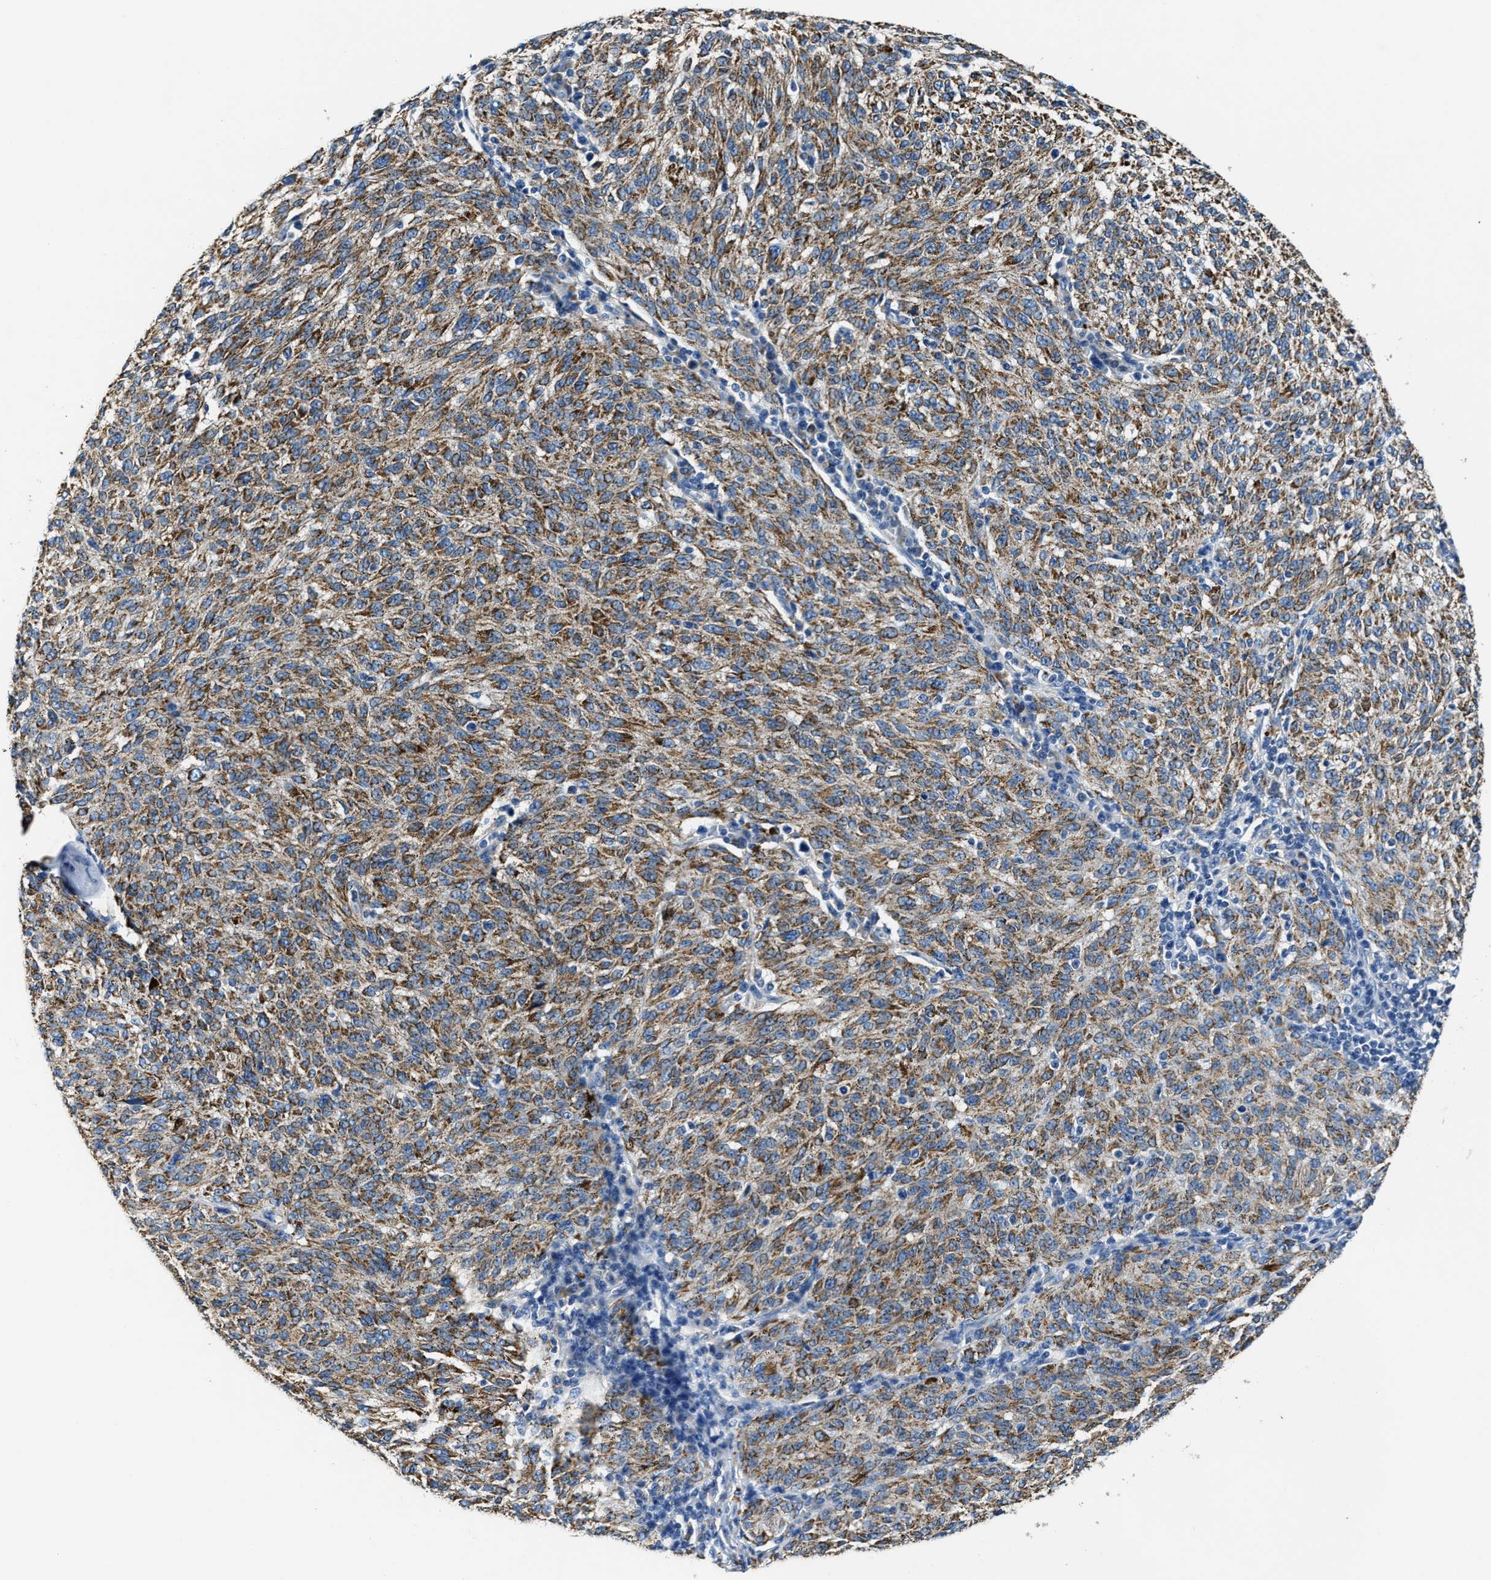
{"staining": {"intensity": "moderate", "quantity": ">75%", "location": "cytoplasmic/membranous"}, "tissue": "melanoma", "cell_type": "Tumor cells", "image_type": "cancer", "snomed": [{"axis": "morphology", "description": "Malignant melanoma, NOS"}, {"axis": "topography", "description": "Skin"}], "caption": "Moderate cytoplasmic/membranous expression is appreciated in approximately >75% of tumor cells in melanoma.", "gene": "SLC25A25", "patient": {"sex": "female", "age": 72}}